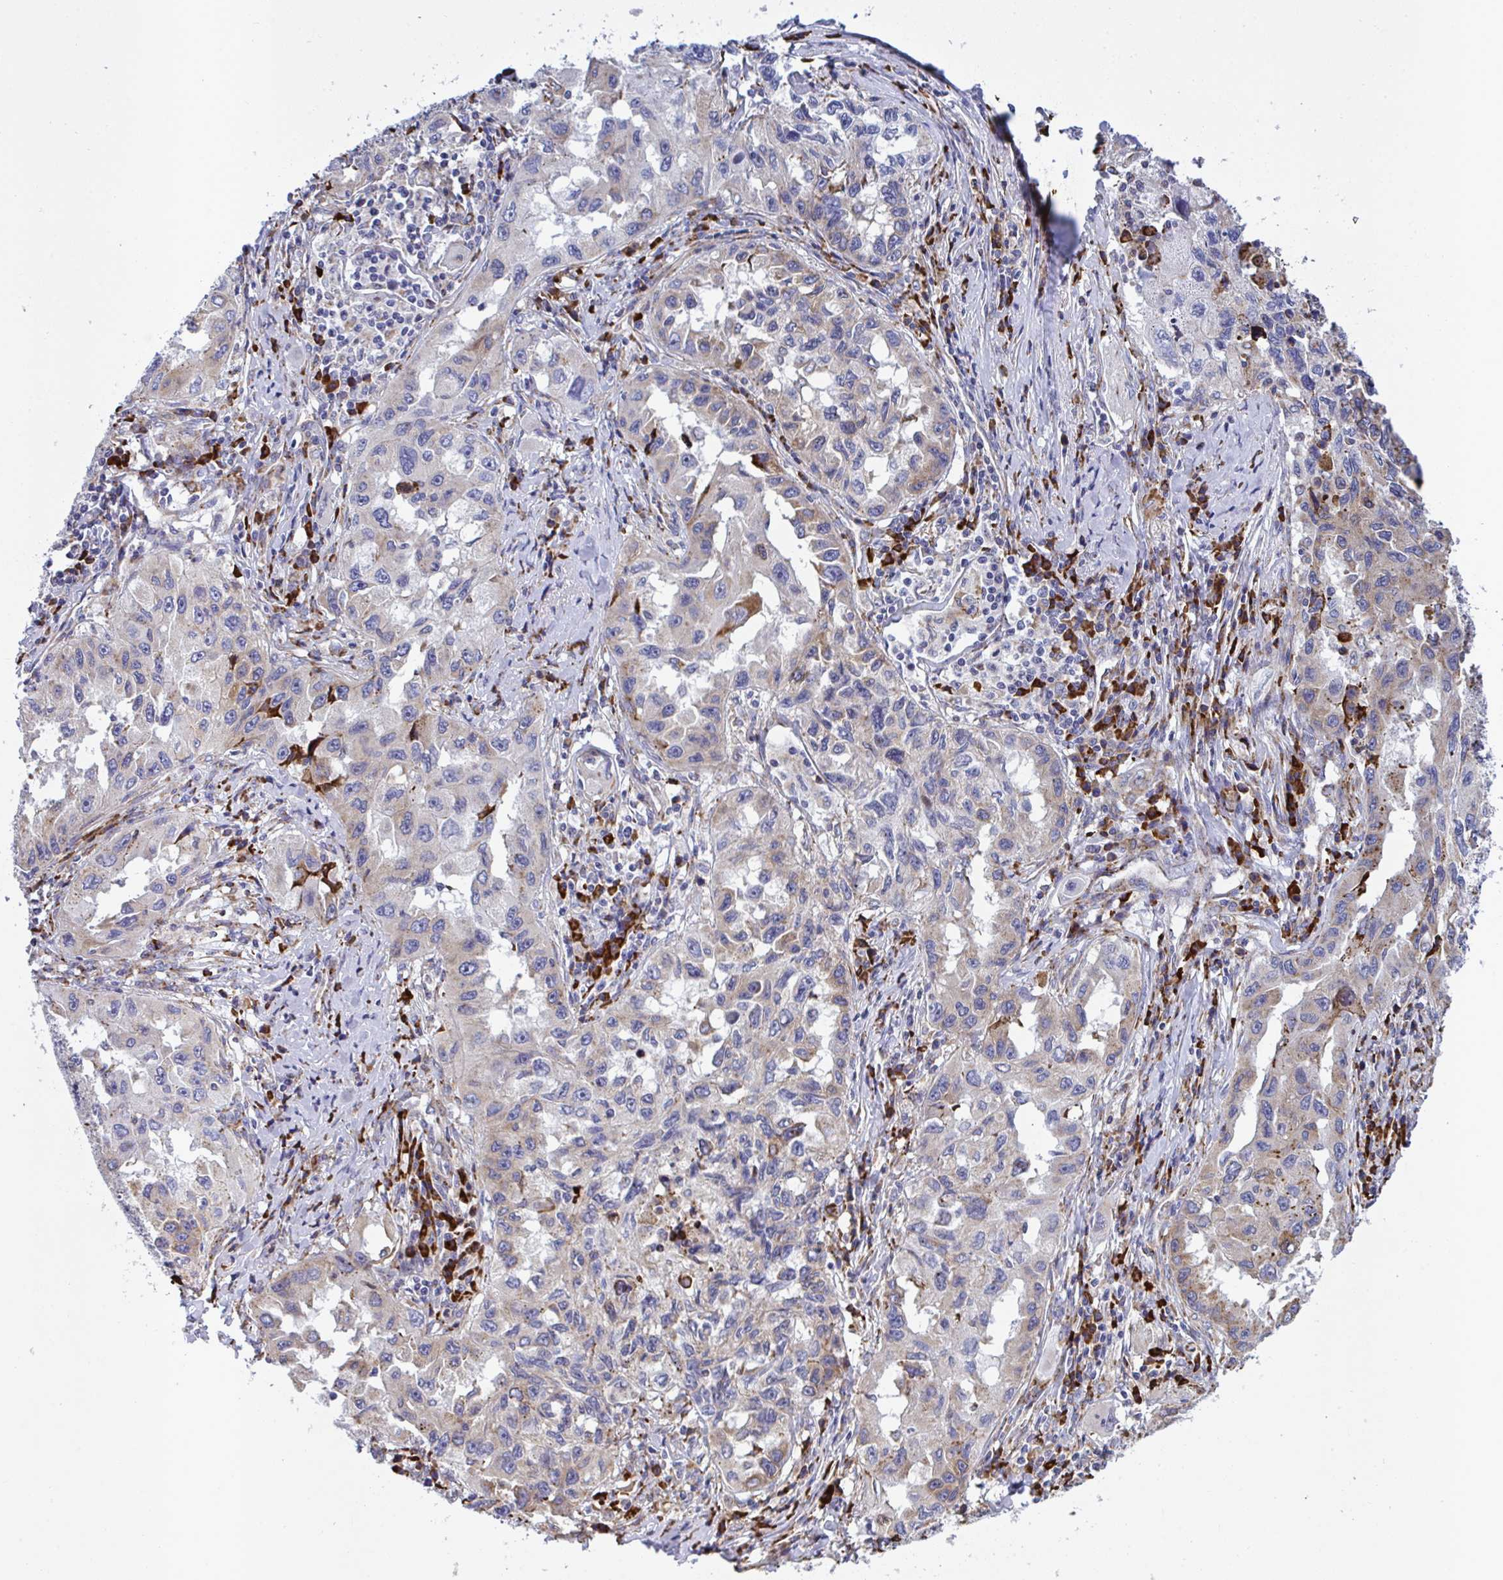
{"staining": {"intensity": "moderate", "quantity": "<25%", "location": "cytoplasmic/membranous"}, "tissue": "lung cancer", "cell_type": "Tumor cells", "image_type": "cancer", "snomed": [{"axis": "morphology", "description": "Adenocarcinoma, NOS"}, {"axis": "topography", "description": "Lung"}], "caption": "High-magnification brightfield microscopy of lung cancer stained with DAB (brown) and counterstained with hematoxylin (blue). tumor cells exhibit moderate cytoplasmic/membranous positivity is present in about<25% of cells. Nuclei are stained in blue.", "gene": "PEAK3", "patient": {"sex": "female", "age": 73}}